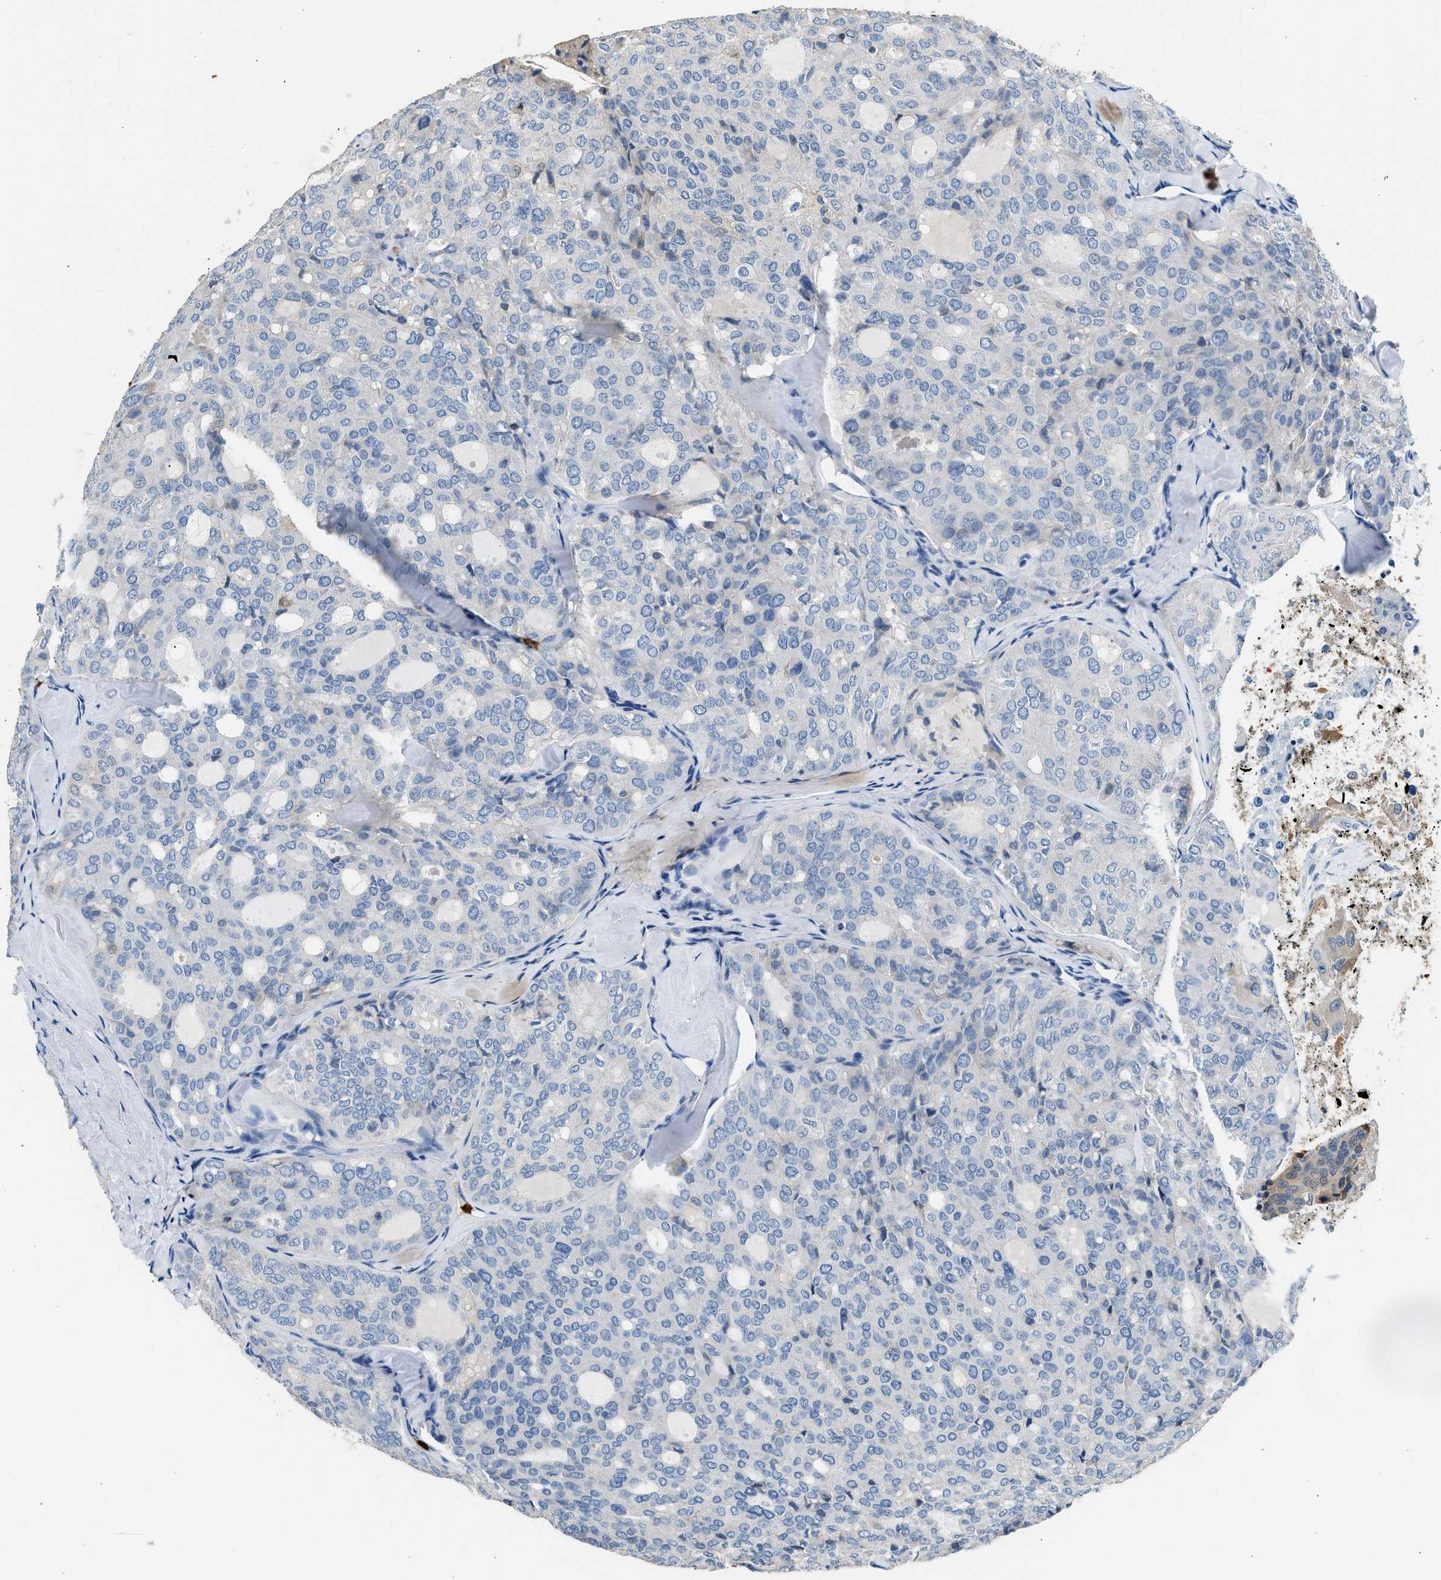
{"staining": {"intensity": "negative", "quantity": "none", "location": "none"}, "tissue": "thyroid cancer", "cell_type": "Tumor cells", "image_type": "cancer", "snomed": [{"axis": "morphology", "description": "Follicular adenoma carcinoma, NOS"}, {"axis": "topography", "description": "Thyroid gland"}], "caption": "DAB (3,3'-diaminobenzidine) immunohistochemical staining of thyroid follicular adenoma carcinoma exhibits no significant expression in tumor cells.", "gene": "ANXA3", "patient": {"sex": "male", "age": 75}}